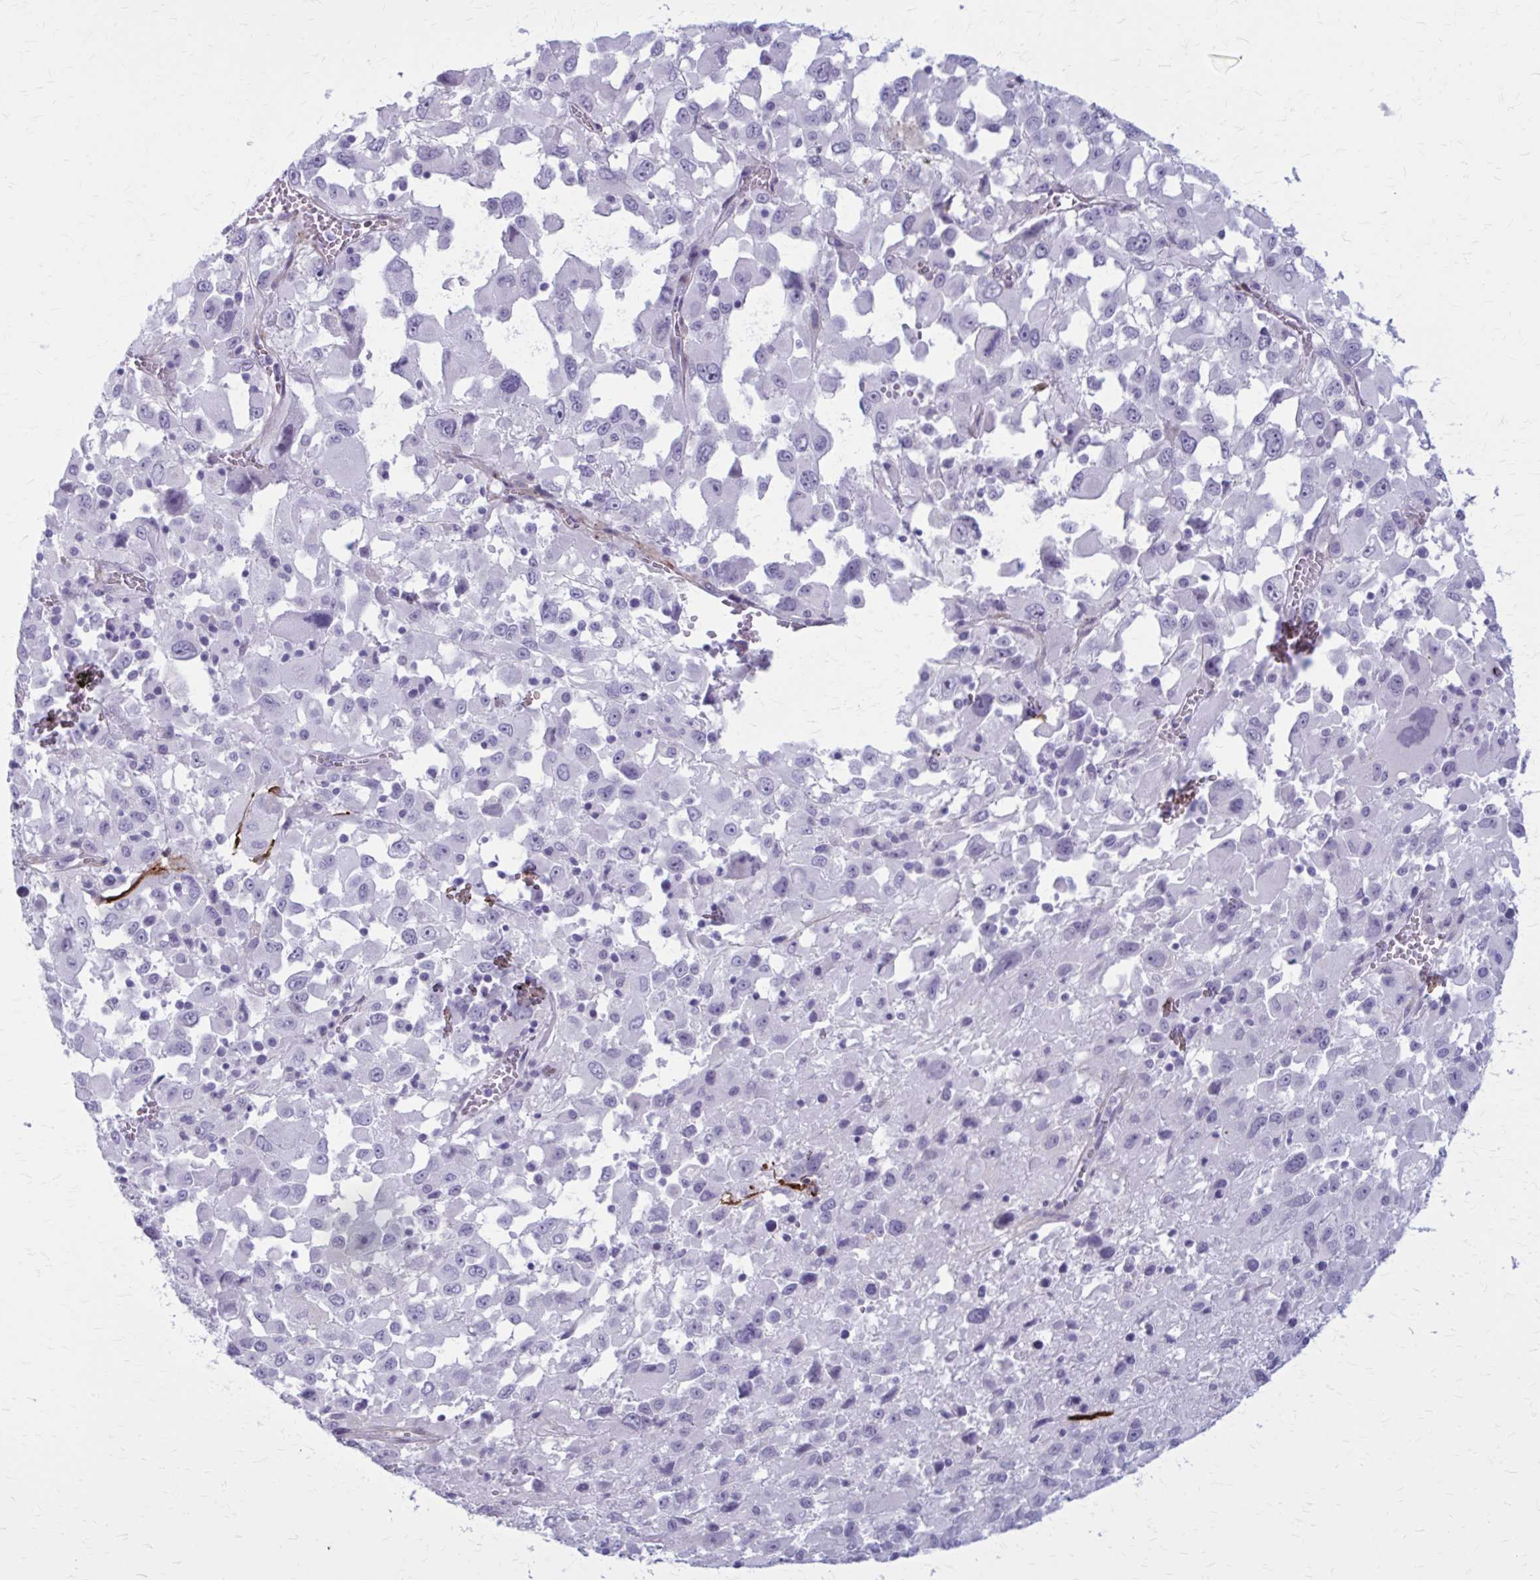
{"staining": {"intensity": "negative", "quantity": "none", "location": "none"}, "tissue": "melanoma", "cell_type": "Tumor cells", "image_type": "cancer", "snomed": [{"axis": "morphology", "description": "Malignant melanoma, Metastatic site"}, {"axis": "topography", "description": "Soft tissue"}], "caption": "DAB immunohistochemical staining of melanoma reveals no significant expression in tumor cells.", "gene": "AKAP12", "patient": {"sex": "male", "age": 50}}